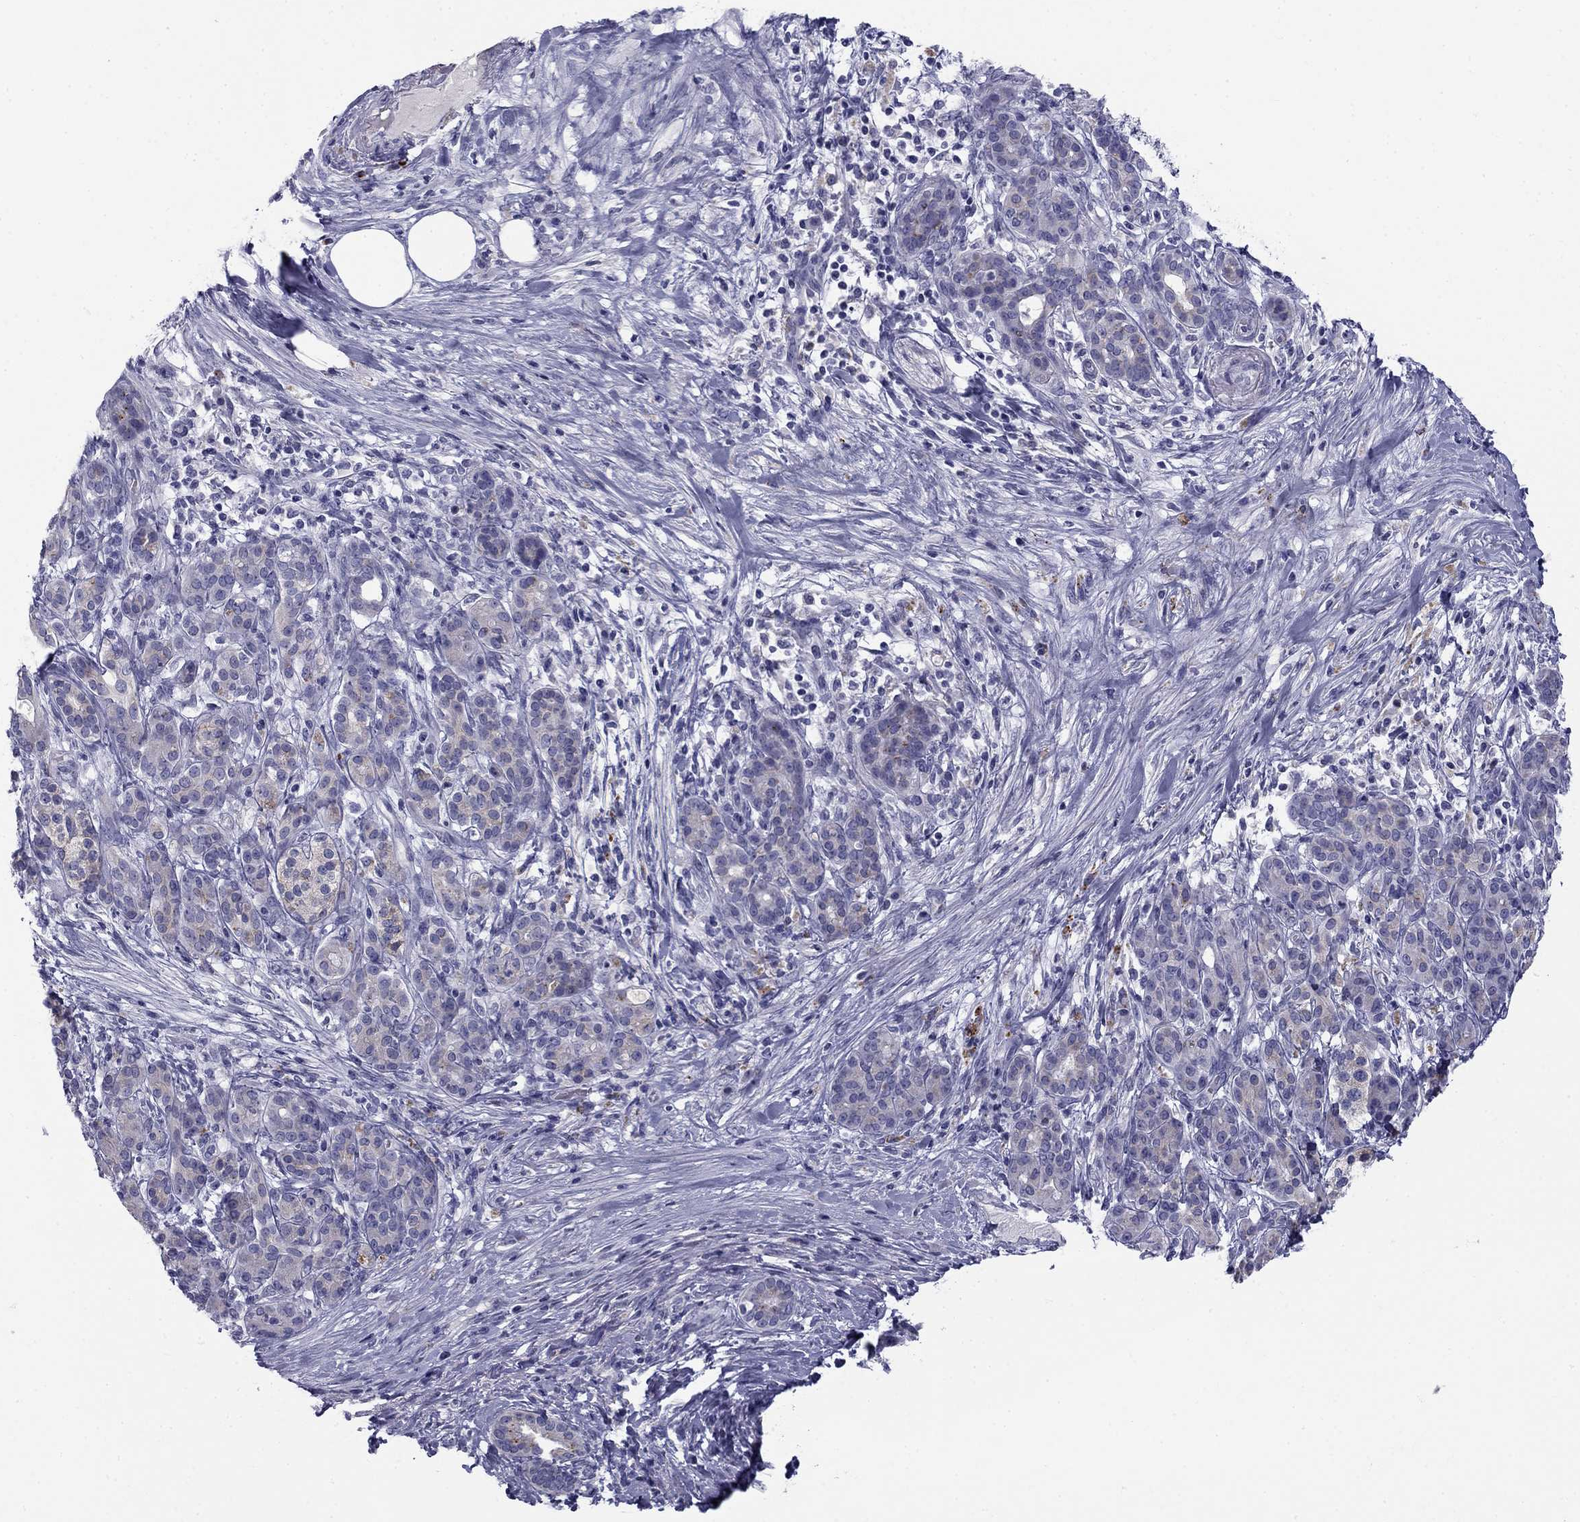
{"staining": {"intensity": "weak", "quantity": "<25%", "location": "cytoplasmic/membranous"}, "tissue": "pancreatic cancer", "cell_type": "Tumor cells", "image_type": "cancer", "snomed": [{"axis": "morphology", "description": "Adenocarcinoma, NOS"}, {"axis": "topography", "description": "Pancreas"}], "caption": "DAB (3,3'-diaminobenzidine) immunohistochemical staining of pancreatic cancer (adenocarcinoma) demonstrates no significant expression in tumor cells. Nuclei are stained in blue.", "gene": "CLPSL2", "patient": {"sex": "male", "age": 44}}